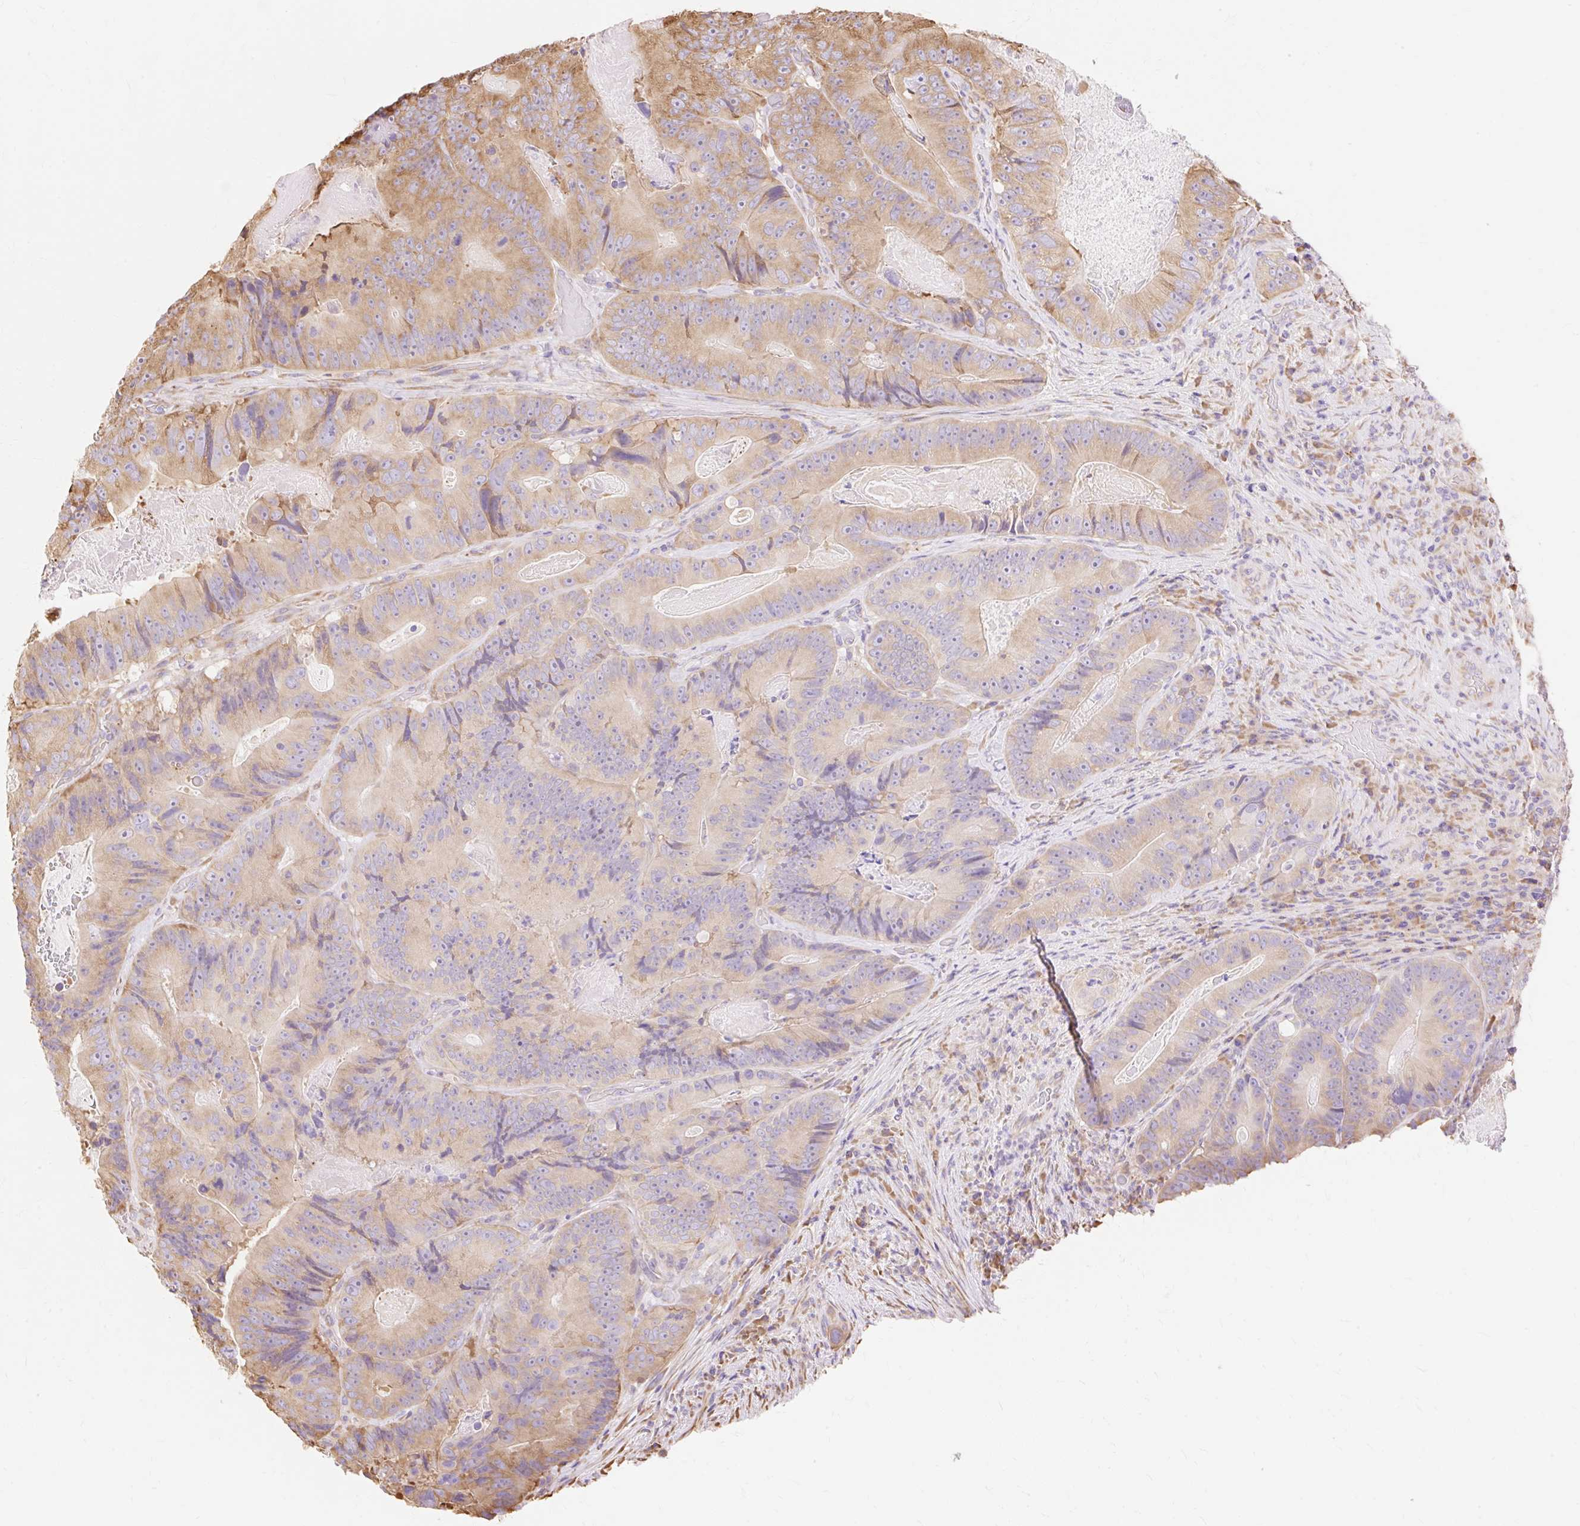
{"staining": {"intensity": "moderate", "quantity": "25%-75%", "location": "cytoplasmic/membranous"}, "tissue": "colorectal cancer", "cell_type": "Tumor cells", "image_type": "cancer", "snomed": [{"axis": "morphology", "description": "Adenocarcinoma, NOS"}, {"axis": "topography", "description": "Colon"}], "caption": "Moderate cytoplasmic/membranous staining for a protein is present in approximately 25%-75% of tumor cells of colorectal cancer (adenocarcinoma) using immunohistochemistry (IHC).", "gene": "RPS17", "patient": {"sex": "female", "age": 86}}